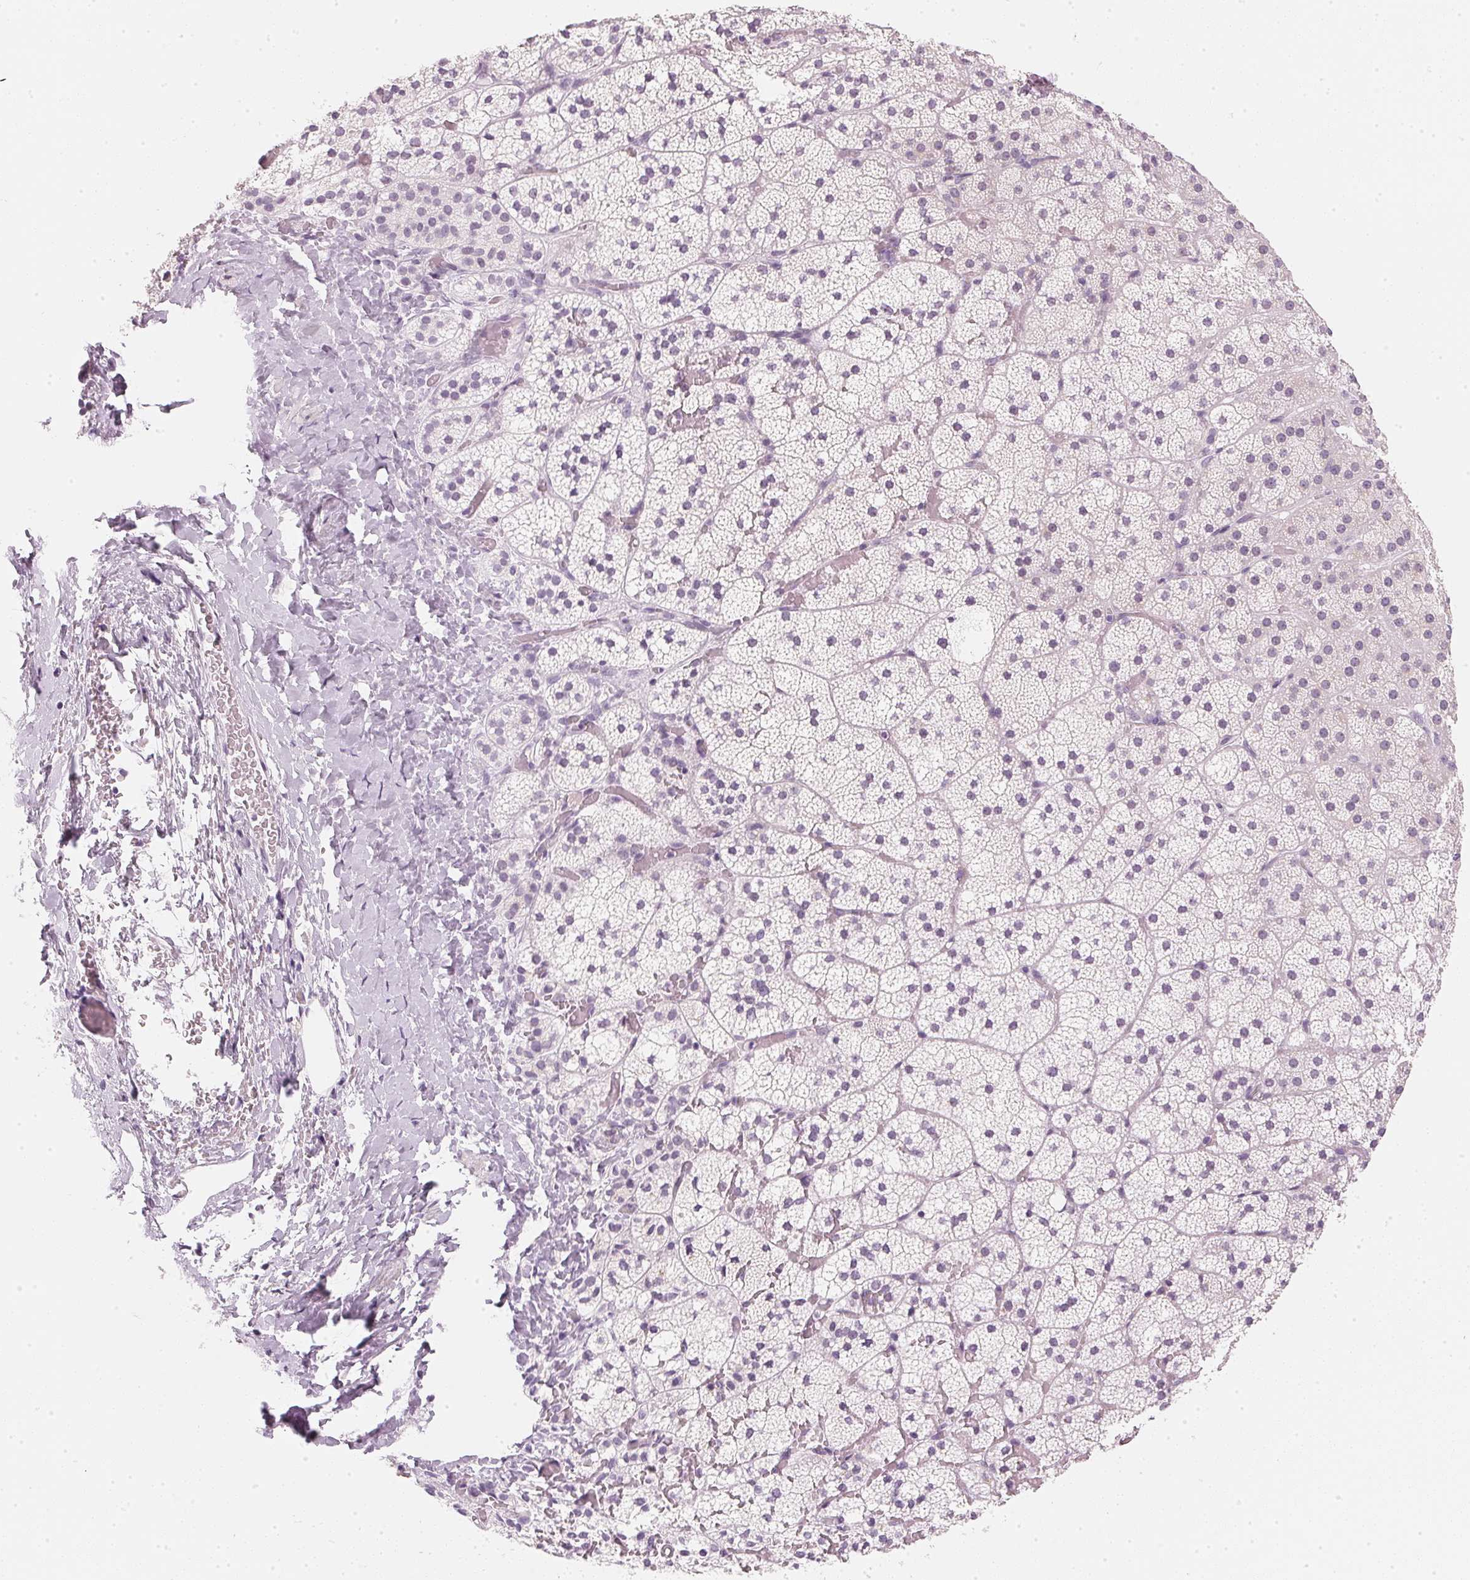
{"staining": {"intensity": "negative", "quantity": "none", "location": "none"}, "tissue": "adrenal gland", "cell_type": "Glandular cells", "image_type": "normal", "snomed": [{"axis": "morphology", "description": "Normal tissue, NOS"}, {"axis": "topography", "description": "Adrenal gland"}], "caption": "DAB (3,3'-diaminobenzidine) immunohistochemical staining of benign adrenal gland exhibits no significant expression in glandular cells. (Stains: DAB immunohistochemistry (IHC) with hematoxylin counter stain, Microscopy: brightfield microscopy at high magnification).", "gene": "CHST4", "patient": {"sex": "male", "age": 53}}